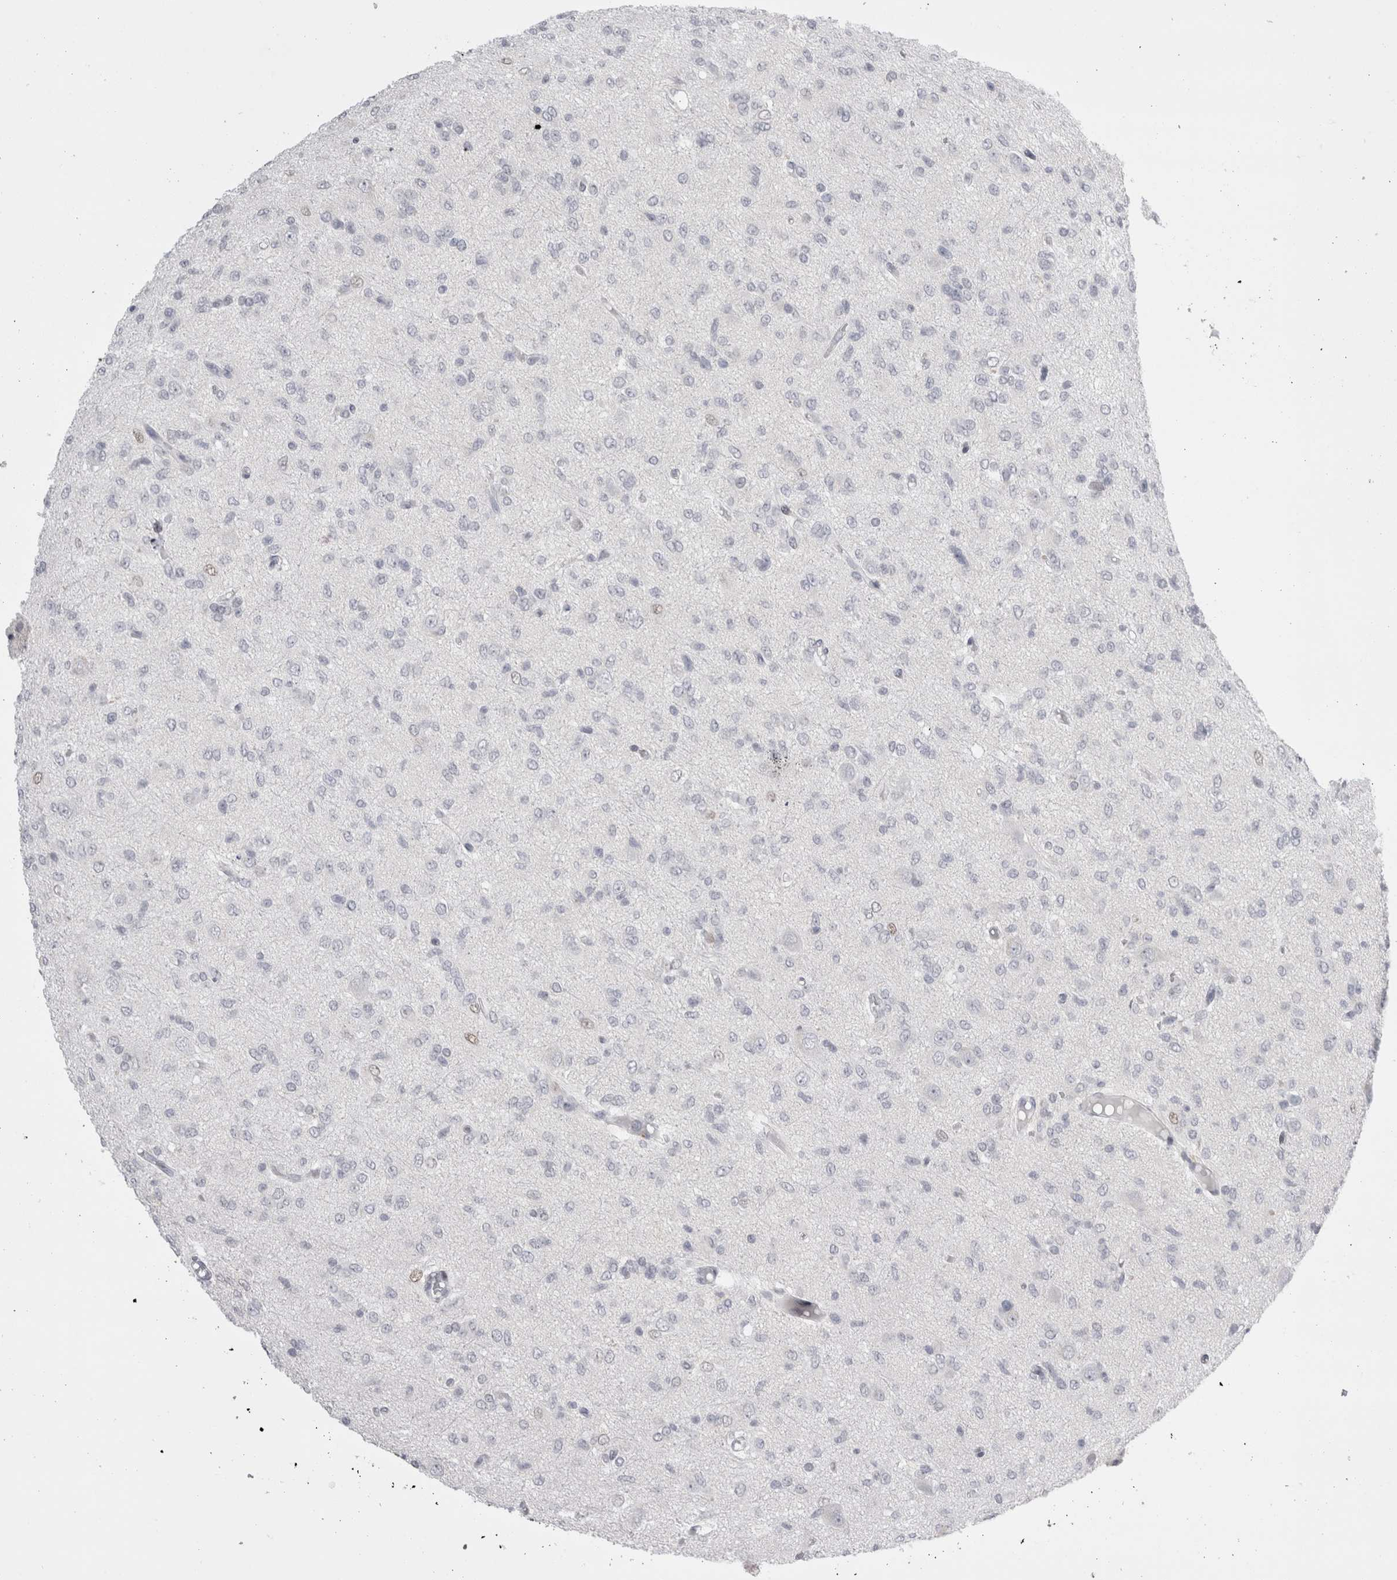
{"staining": {"intensity": "negative", "quantity": "none", "location": "none"}, "tissue": "glioma", "cell_type": "Tumor cells", "image_type": "cancer", "snomed": [{"axis": "morphology", "description": "Glioma, malignant, High grade"}, {"axis": "topography", "description": "Brain"}], "caption": "DAB immunohistochemical staining of human high-grade glioma (malignant) reveals no significant positivity in tumor cells.", "gene": "FNDC8", "patient": {"sex": "female", "age": 59}}